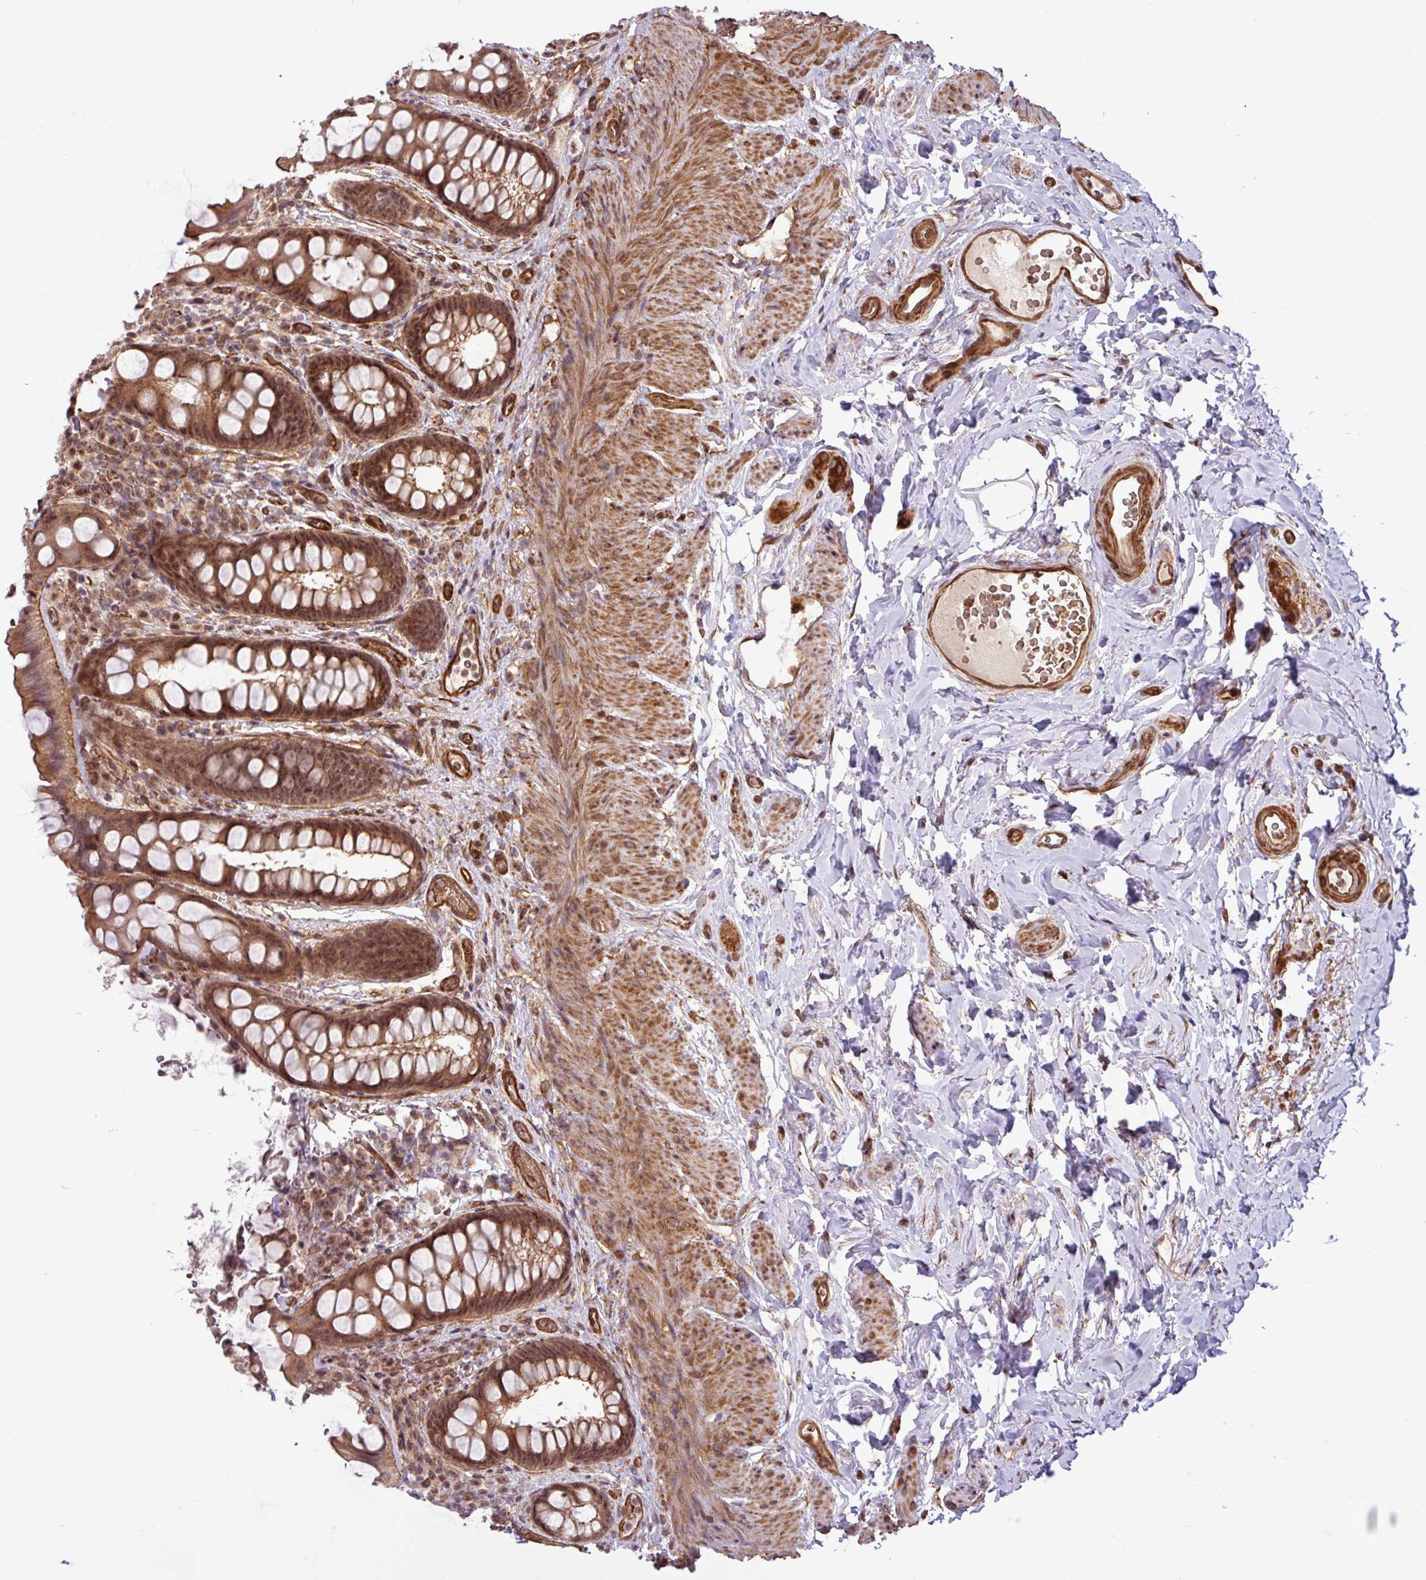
{"staining": {"intensity": "moderate", "quantity": ">75%", "location": "cytoplasmic/membranous,nuclear"}, "tissue": "rectum", "cell_type": "Glandular cells", "image_type": "normal", "snomed": [{"axis": "morphology", "description": "Normal tissue, NOS"}, {"axis": "topography", "description": "Rectum"}, {"axis": "topography", "description": "Peripheral nerve tissue"}], "caption": "Rectum stained with immunohistochemistry reveals moderate cytoplasmic/membranous,nuclear expression in about >75% of glandular cells. Immunohistochemistry stains the protein in brown and the nuclei are stained blue.", "gene": "C7orf50", "patient": {"sex": "female", "age": 69}}